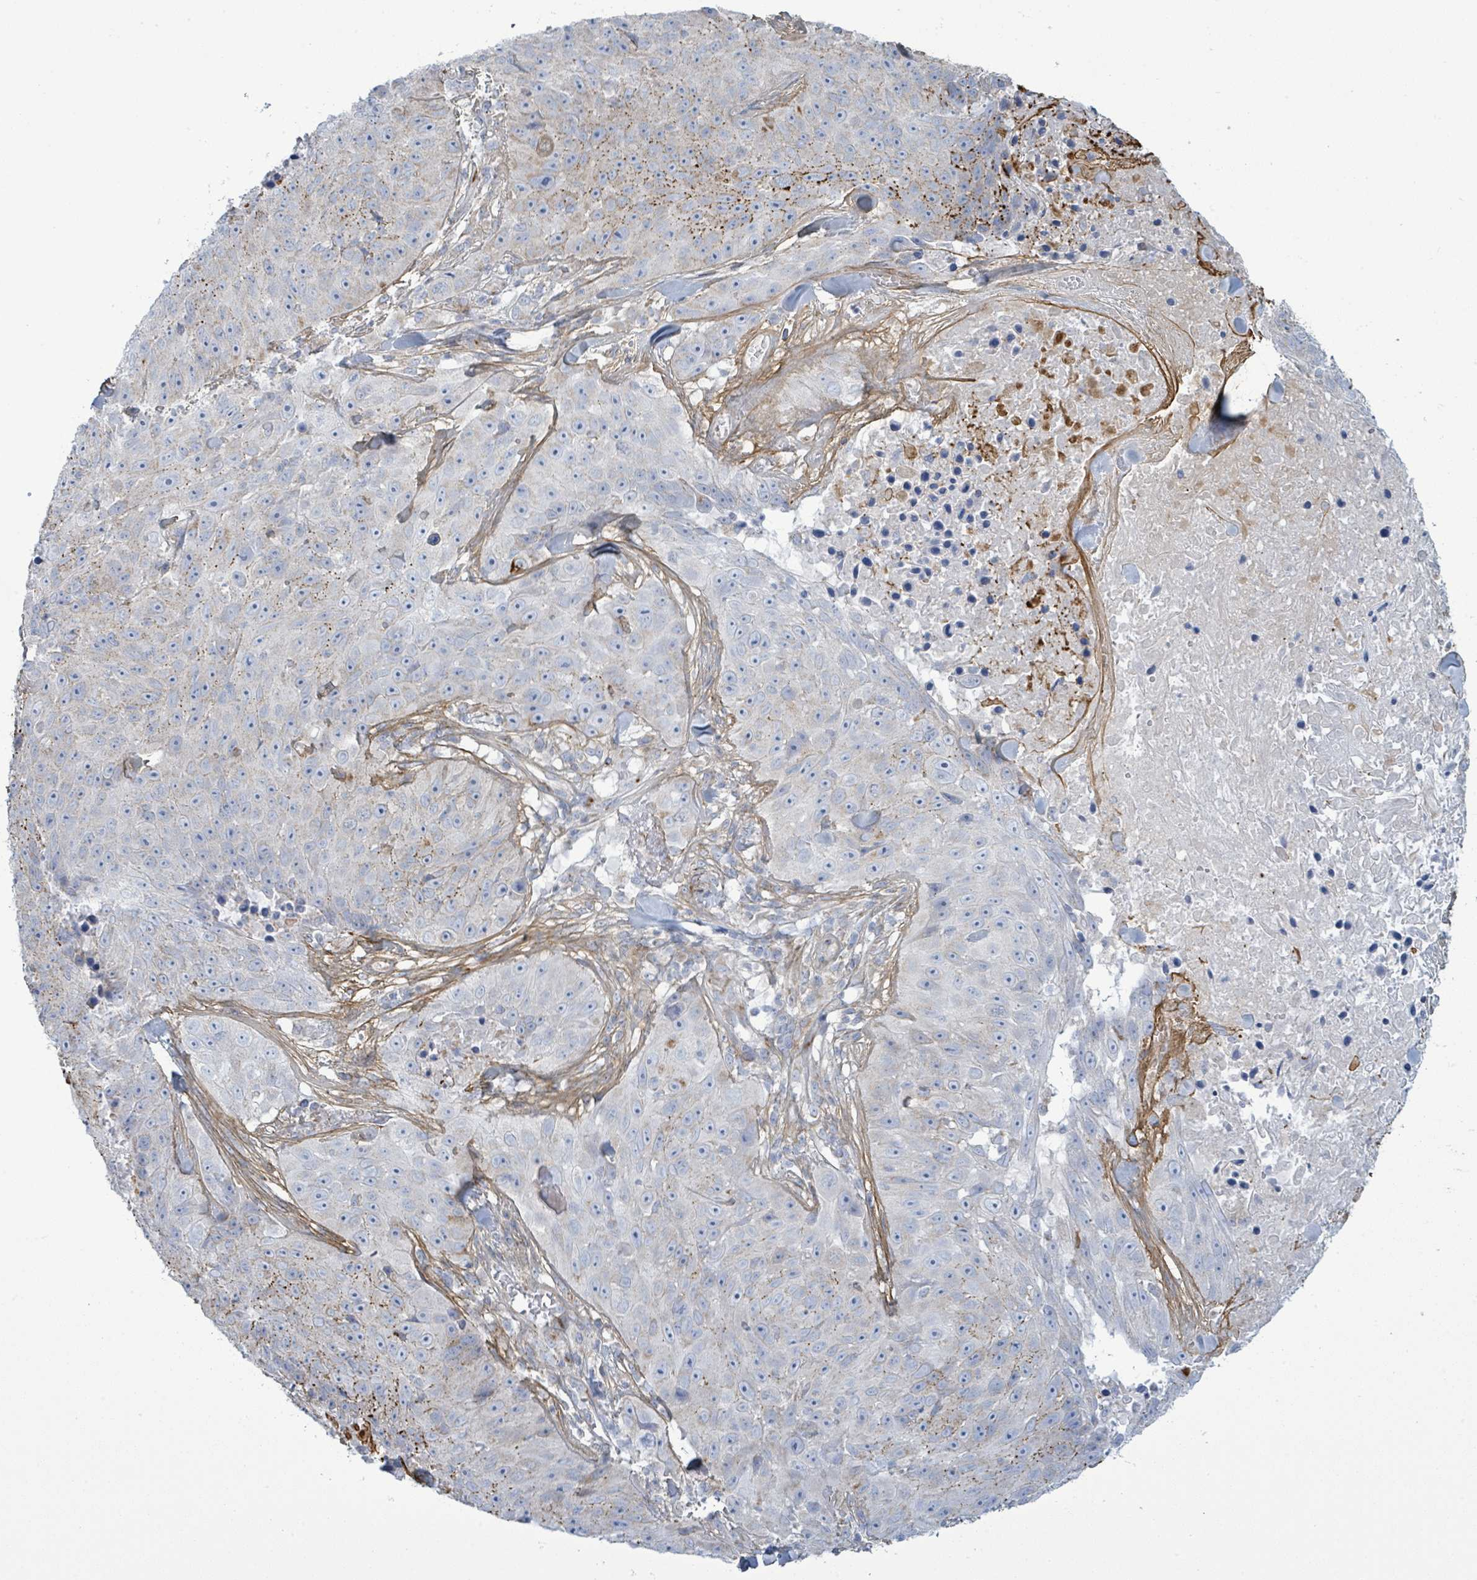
{"staining": {"intensity": "moderate", "quantity": "<25%", "location": "cytoplasmic/membranous"}, "tissue": "skin cancer", "cell_type": "Tumor cells", "image_type": "cancer", "snomed": [{"axis": "morphology", "description": "Squamous cell carcinoma, NOS"}, {"axis": "topography", "description": "Skin"}], "caption": "Skin cancer tissue exhibits moderate cytoplasmic/membranous expression in approximately <25% of tumor cells, visualized by immunohistochemistry.", "gene": "ALG12", "patient": {"sex": "female", "age": 87}}